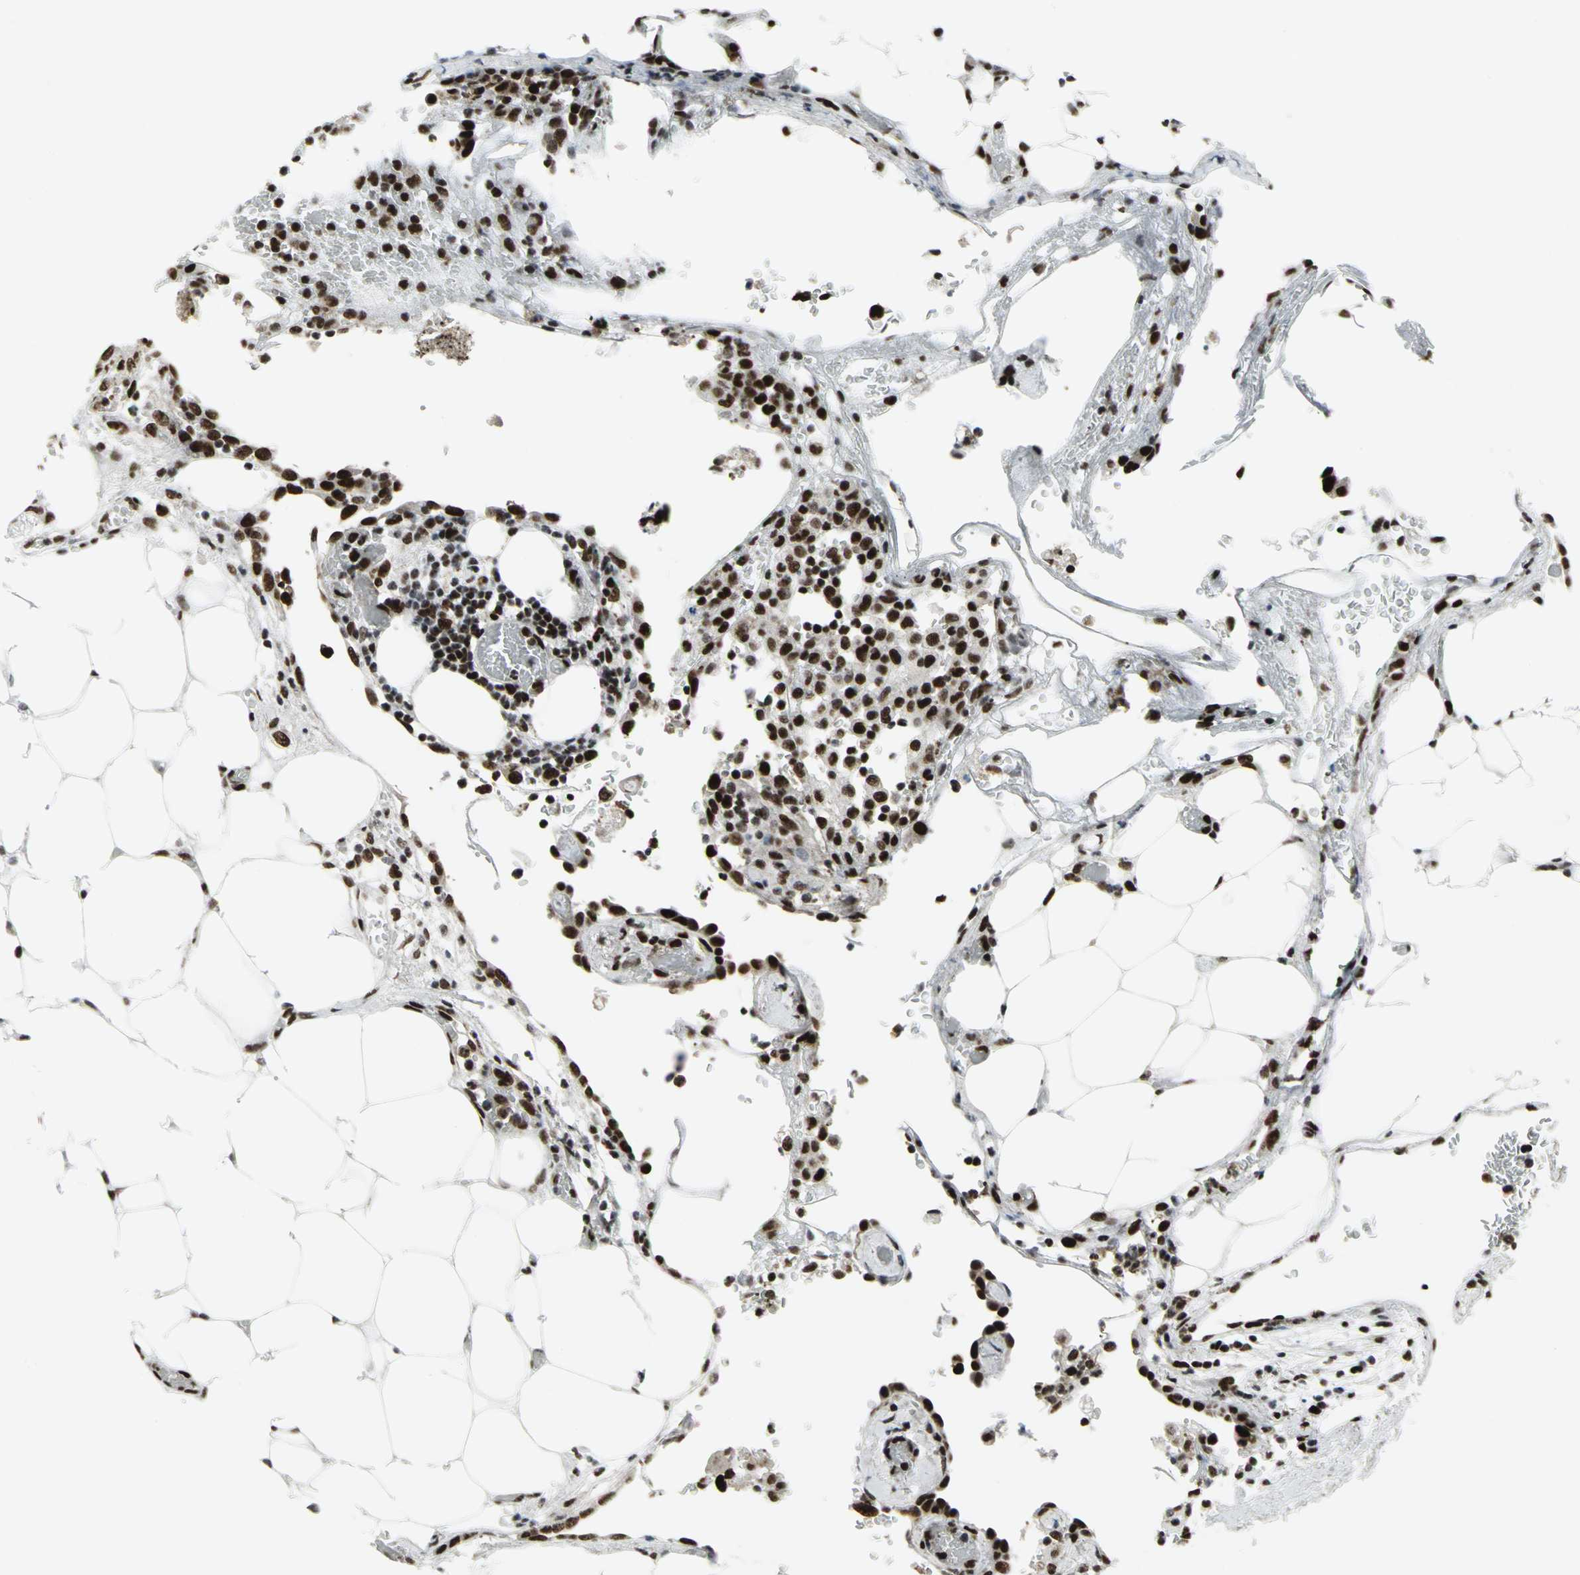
{"staining": {"intensity": "strong", "quantity": ">75%", "location": "nuclear"}, "tissue": "colorectal cancer", "cell_type": "Tumor cells", "image_type": "cancer", "snomed": [{"axis": "morphology", "description": "Adenocarcinoma, NOS"}, {"axis": "topography", "description": "Colon"}], "caption": "The immunohistochemical stain highlights strong nuclear positivity in tumor cells of adenocarcinoma (colorectal) tissue.", "gene": "SMARCA4", "patient": {"sex": "female", "age": 86}}